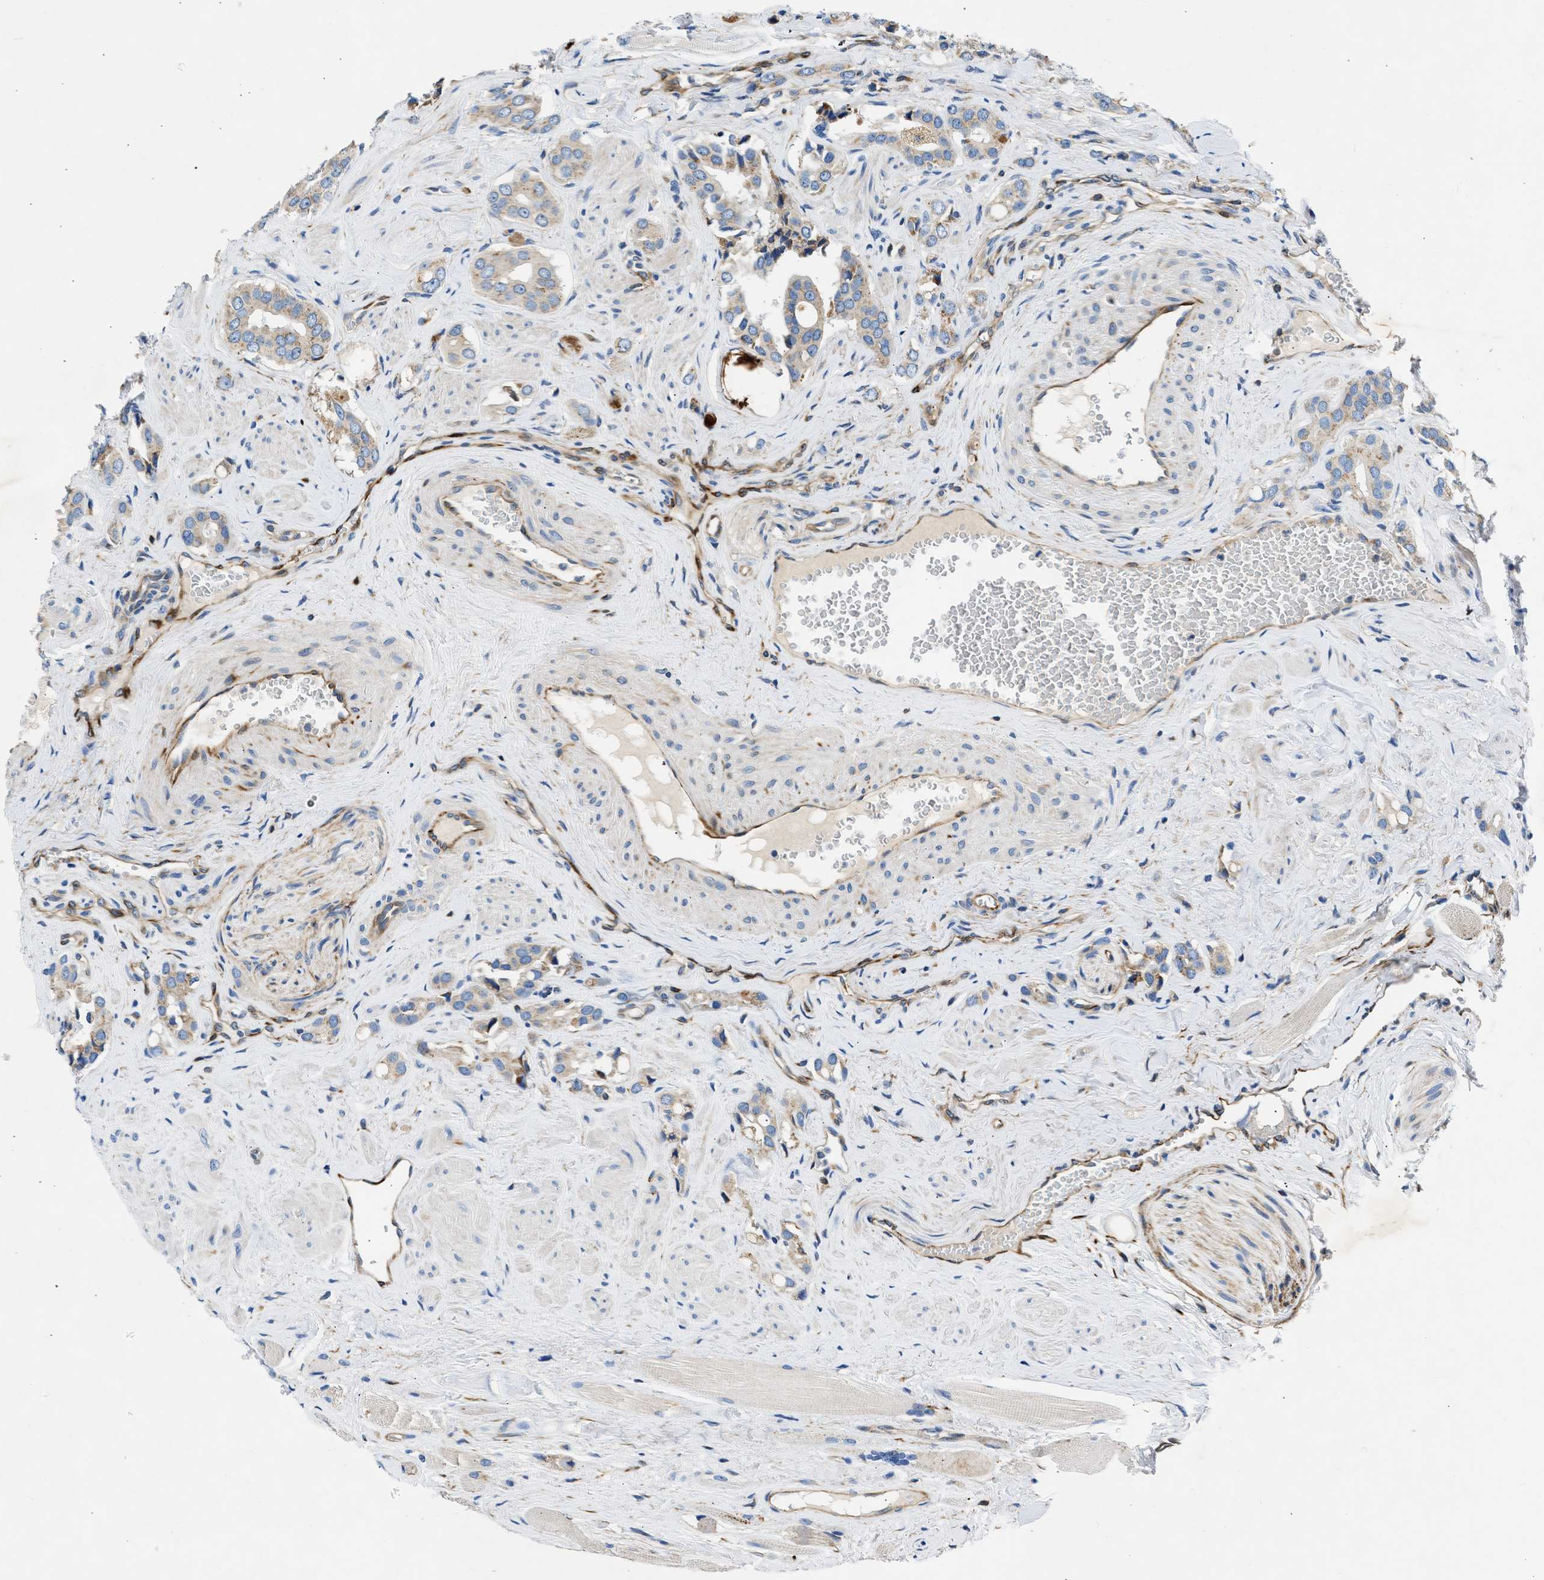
{"staining": {"intensity": "moderate", "quantity": "<25%", "location": "cytoplasmic/membranous"}, "tissue": "prostate cancer", "cell_type": "Tumor cells", "image_type": "cancer", "snomed": [{"axis": "morphology", "description": "Adenocarcinoma, High grade"}, {"axis": "topography", "description": "Prostate"}], "caption": "Prostate cancer (adenocarcinoma (high-grade)) stained with a protein marker displays moderate staining in tumor cells.", "gene": "ULK4", "patient": {"sex": "male", "age": 52}}